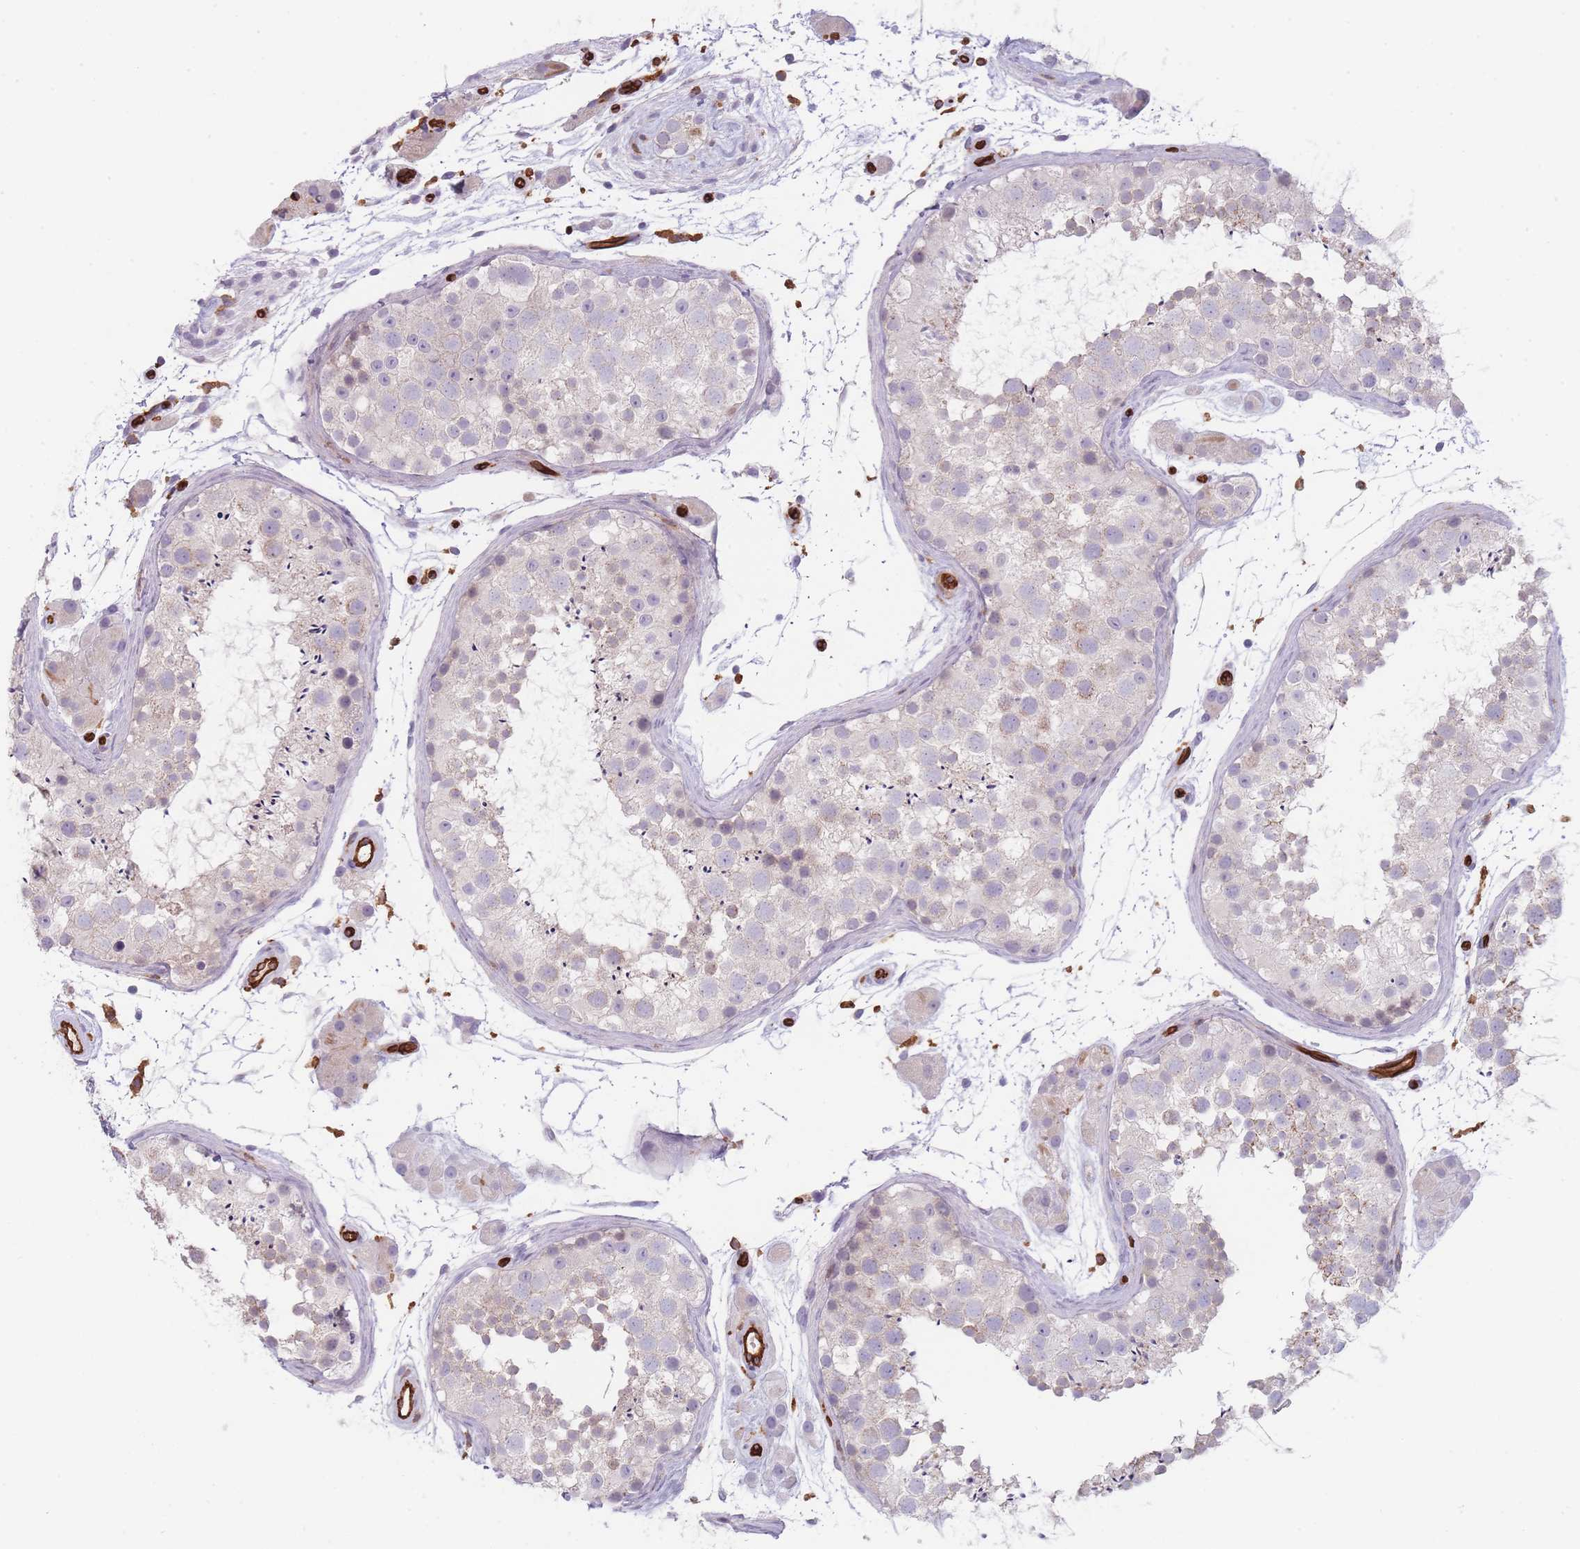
{"staining": {"intensity": "weak", "quantity": "25%-75%", "location": "cytoplasmic/membranous"}, "tissue": "testis", "cell_type": "Cells in seminiferous ducts", "image_type": "normal", "snomed": [{"axis": "morphology", "description": "Normal tissue, NOS"}, {"axis": "topography", "description": "Testis"}], "caption": "IHC histopathology image of normal testis: human testis stained using immunohistochemistry (IHC) displays low levels of weak protein expression localized specifically in the cytoplasmic/membranous of cells in seminiferous ducts, appearing as a cytoplasmic/membranous brown color.", "gene": "CD300LF", "patient": {"sex": "male", "age": 41}}